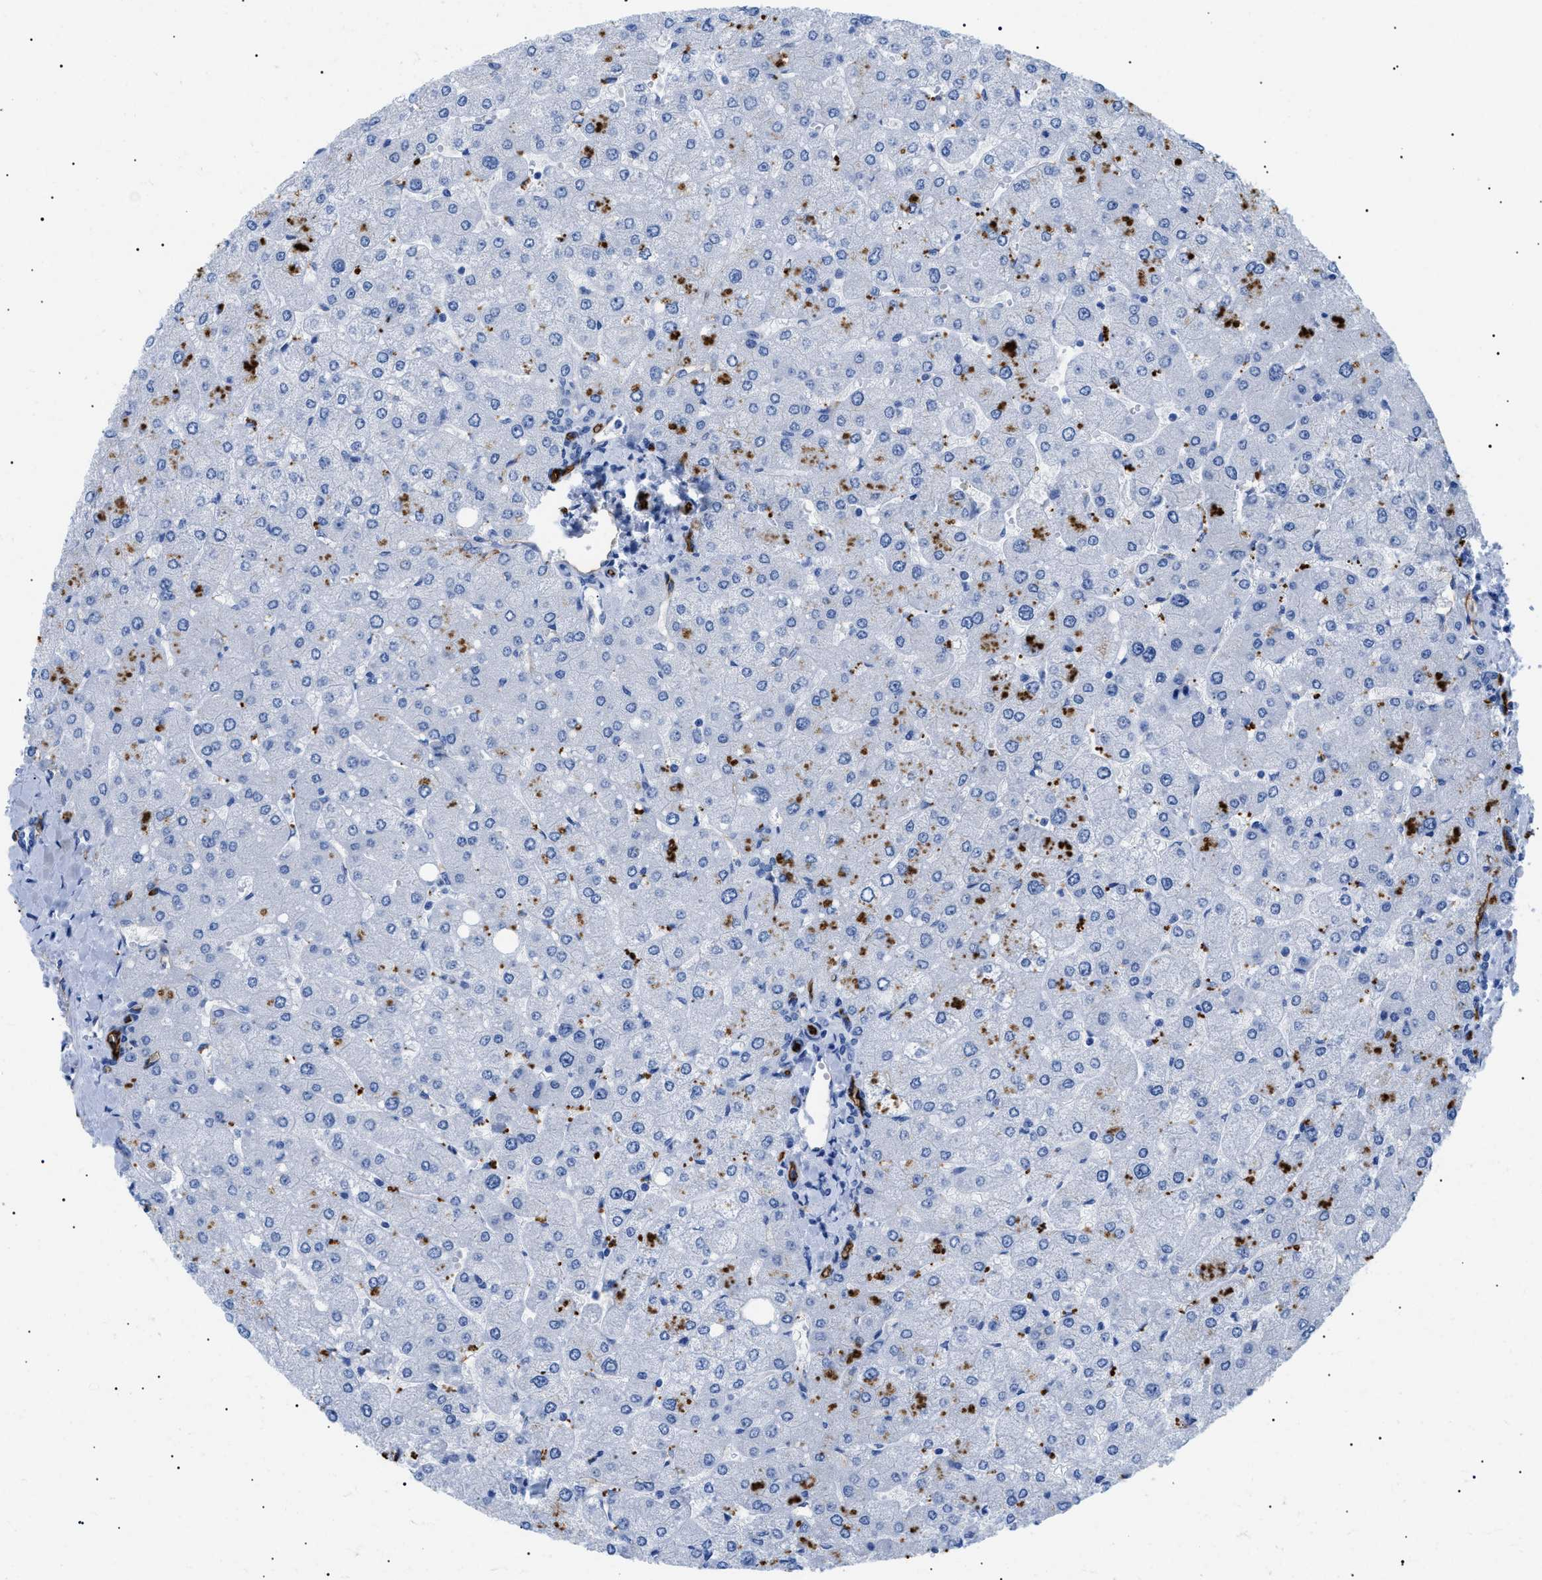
{"staining": {"intensity": "negative", "quantity": "none", "location": "none"}, "tissue": "liver", "cell_type": "Cholangiocytes", "image_type": "normal", "snomed": [{"axis": "morphology", "description": "Normal tissue, NOS"}, {"axis": "topography", "description": "Liver"}], "caption": "IHC micrograph of normal liver stained for a protein (brown), which exhibits no expression in cholangiocytes. (DAB (3,3'-diaminobenzidine) IHC visualized using brightfield microscopy, high magnification).", "gene": "PODXL", "patient": {"sex": "male", "age": 55}}